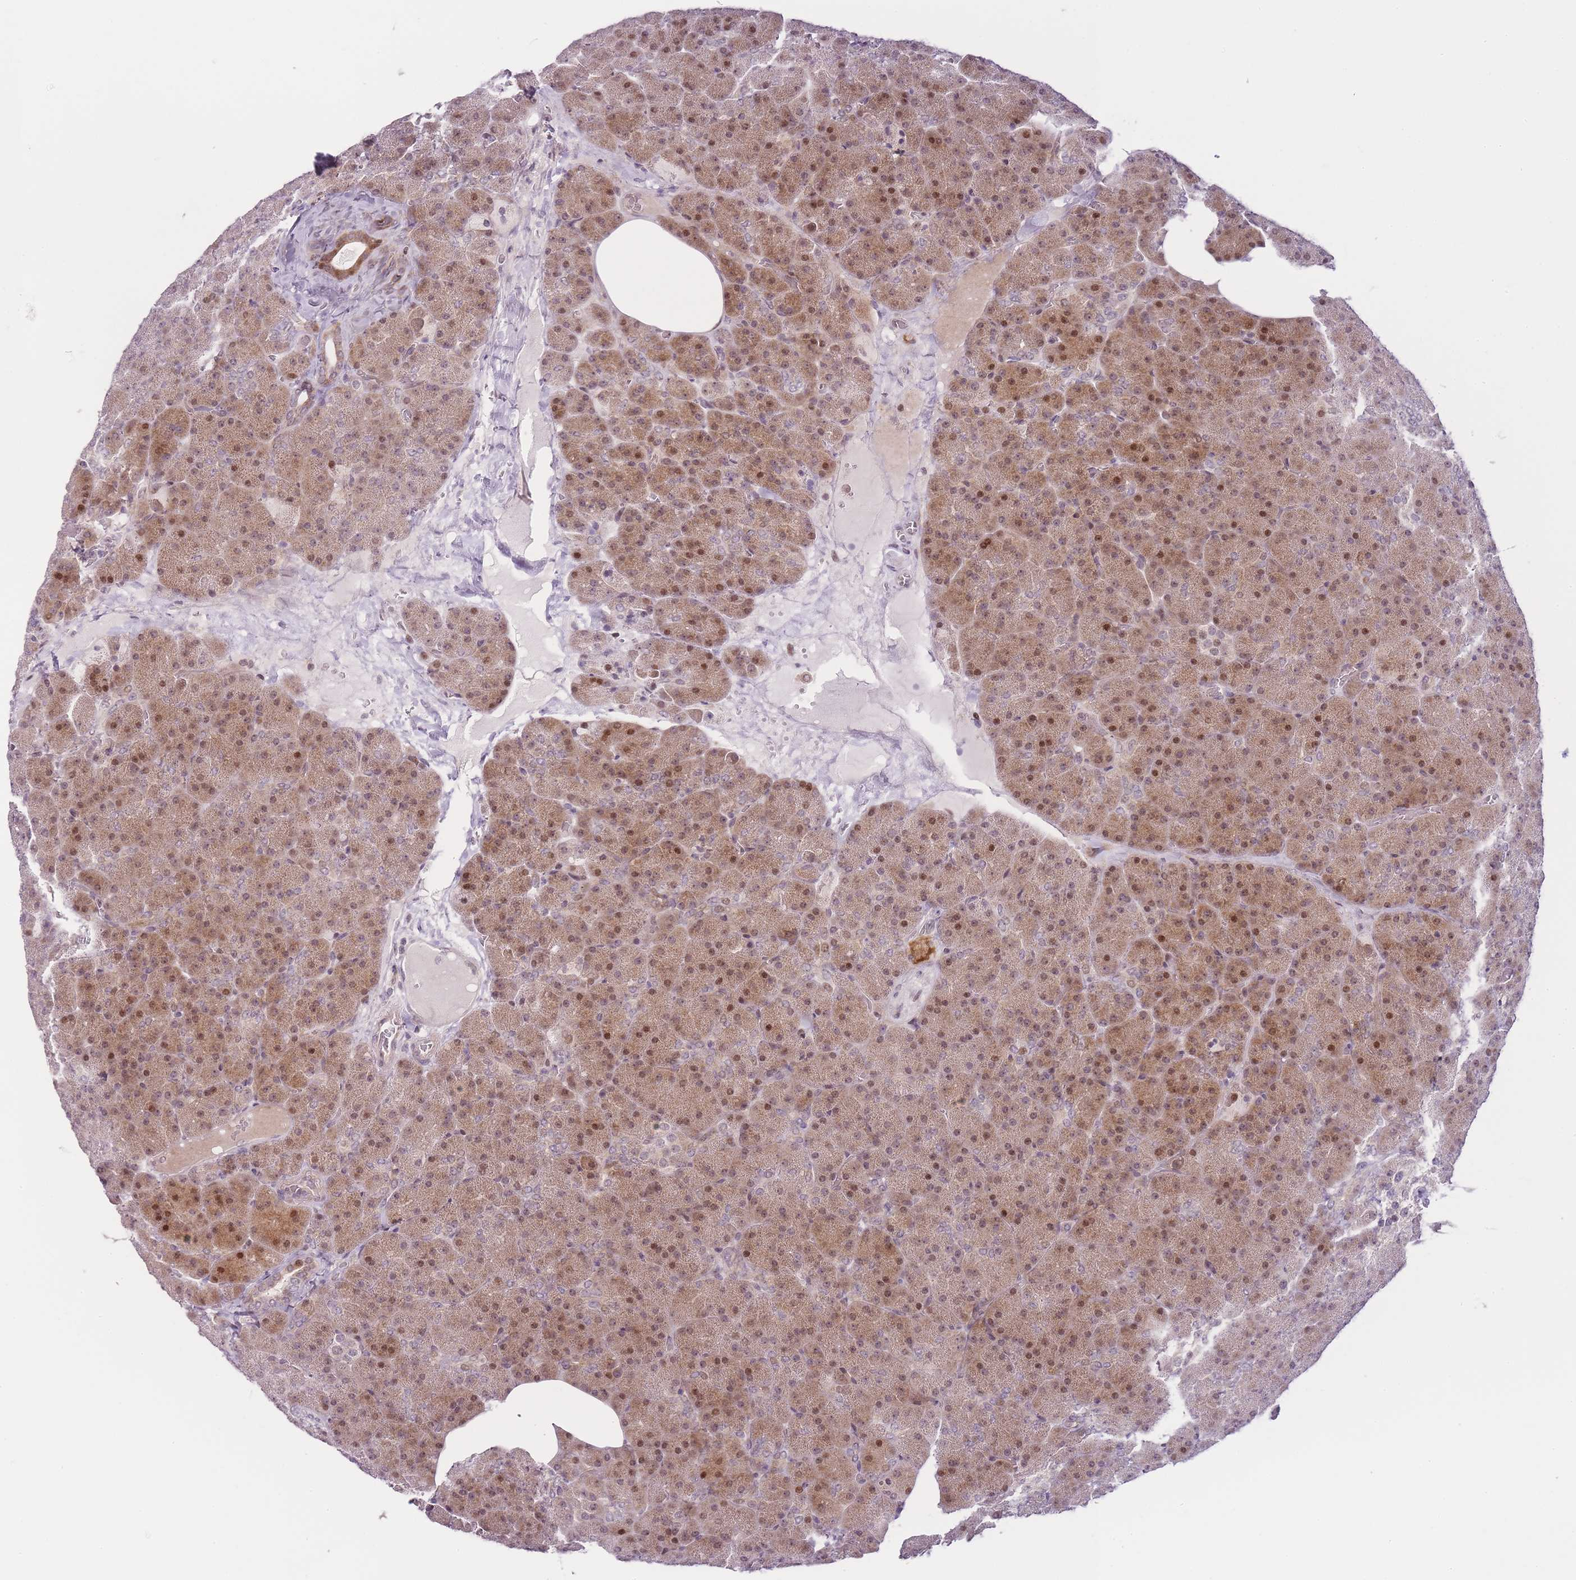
{"staining": {"intensity": "moderate", "quantity": ">75%", "location": "cytoplasmic/membranous,nuclear"}, "tissue": "pancreas", "cell_type": "Exocrine glandular cells", "image_type": "normal", "snomed": [{"axis": "morphology", "description": "Normal tissue, NOS"}, {"axis": "morphology", "description": "Carcinoid, malignant, NOS"}, {"axis": "topography", "description": "Pancreas"}], "caption": "Protein staining exhibits moderate cytoplasmic/membranous,nuclear expression in approximately >75% of exocrine glandular cells in normal pancreas. (Stains: DAB in brown, nuclei in blue, Microscopy: brightfield microscopy at high magnification).", "gene": "OGG1", "patient": {"sex": "female", "age": 35}}